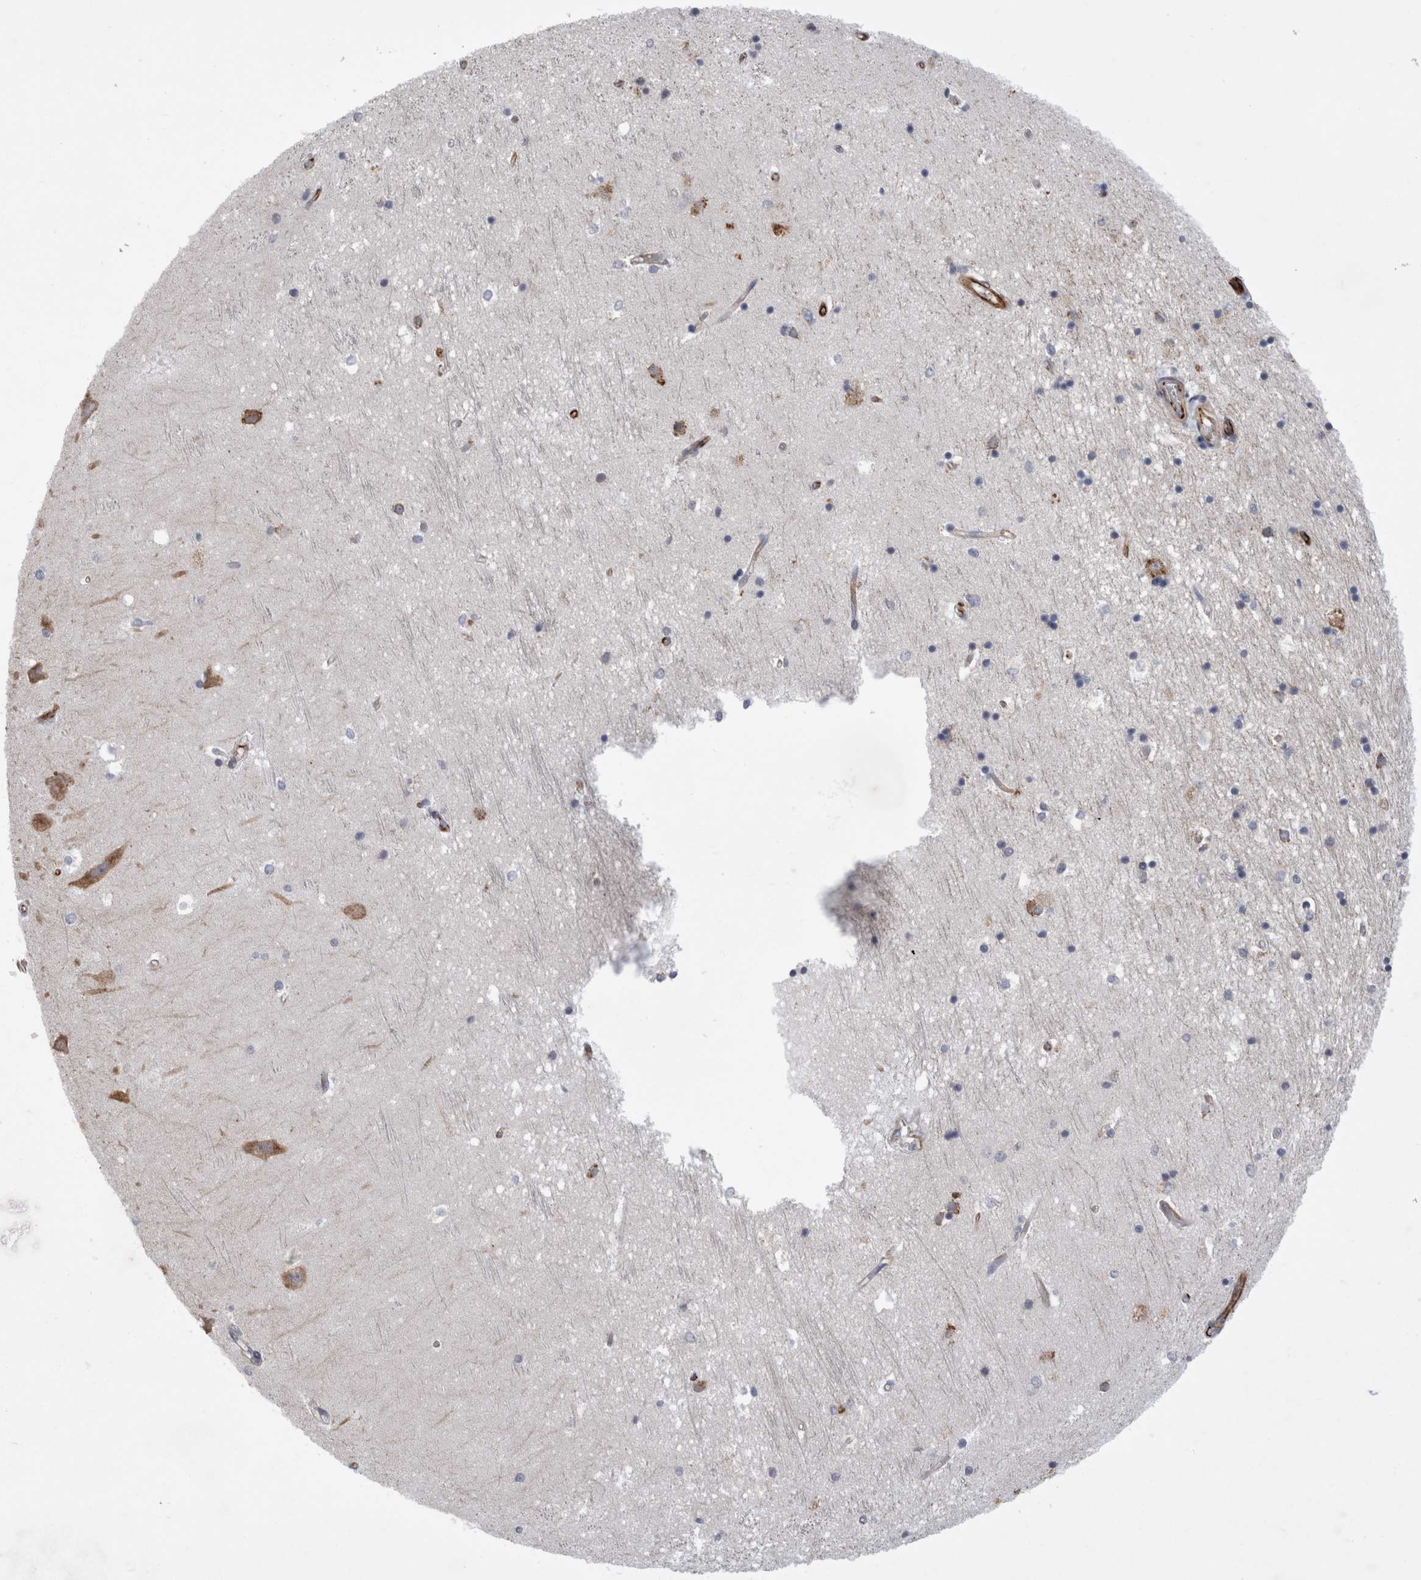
{"staining": {"intensity": "moderate", "quantity": "<25%", "location": "cytoplasmic/membranous"}, "tissue": "hippocampus", "cell_type": "Glial cells", "image_type": "normal", "snomed": [{"axis": "morphology", "description": "Normal tissue, NOS"}, {"axis": "topography", "description": "Hippocampus"}], "caption": "Brown immunohistochemical staining in normal hippocampus shows moderate cytoplasmic/membranous expression in approximately <25% of glial cells.", "gene": "FAM83H", "patient": {"sex": "male", "age": 45}}